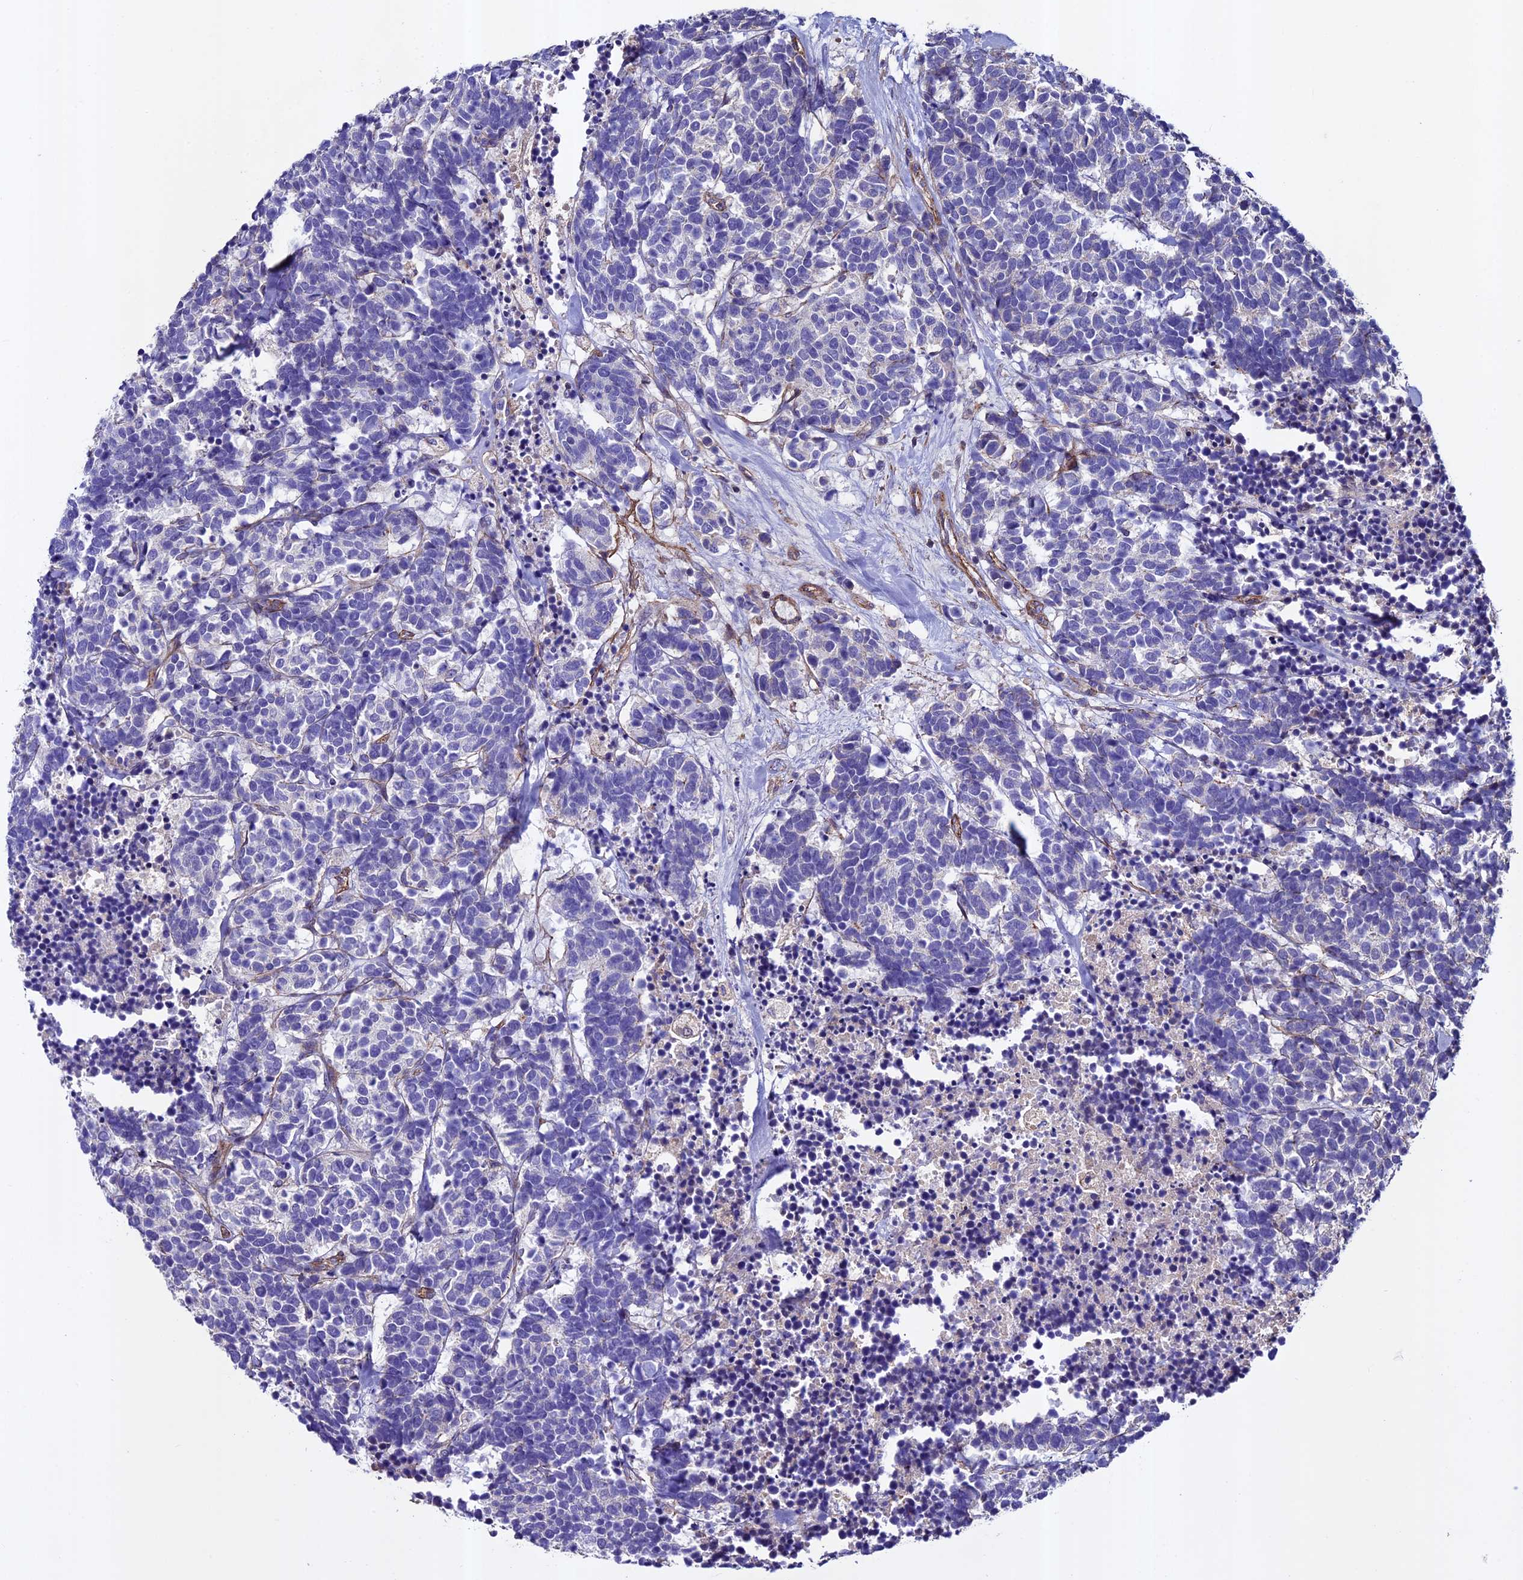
{"staining": {"intensity": "negative", "quantity": "none", "location": "none"}, "tissue": "carcinoid", "cell_type": "Tumor cells", "image_type": "cancer", "snomed": [{"axis": "morphology", "description": "Carcinoma, NOS"}, {"axis": "morphology", "description": "Carcinoid, malignant, NOS"}, {"axis": "topography", "description": "Urinary bladder"}], "caption": "Tumor cells are negative for brown protein staining in carcinoid.", "gene": "EVA1B", "patient": {"sex": "male", "age": 57}}